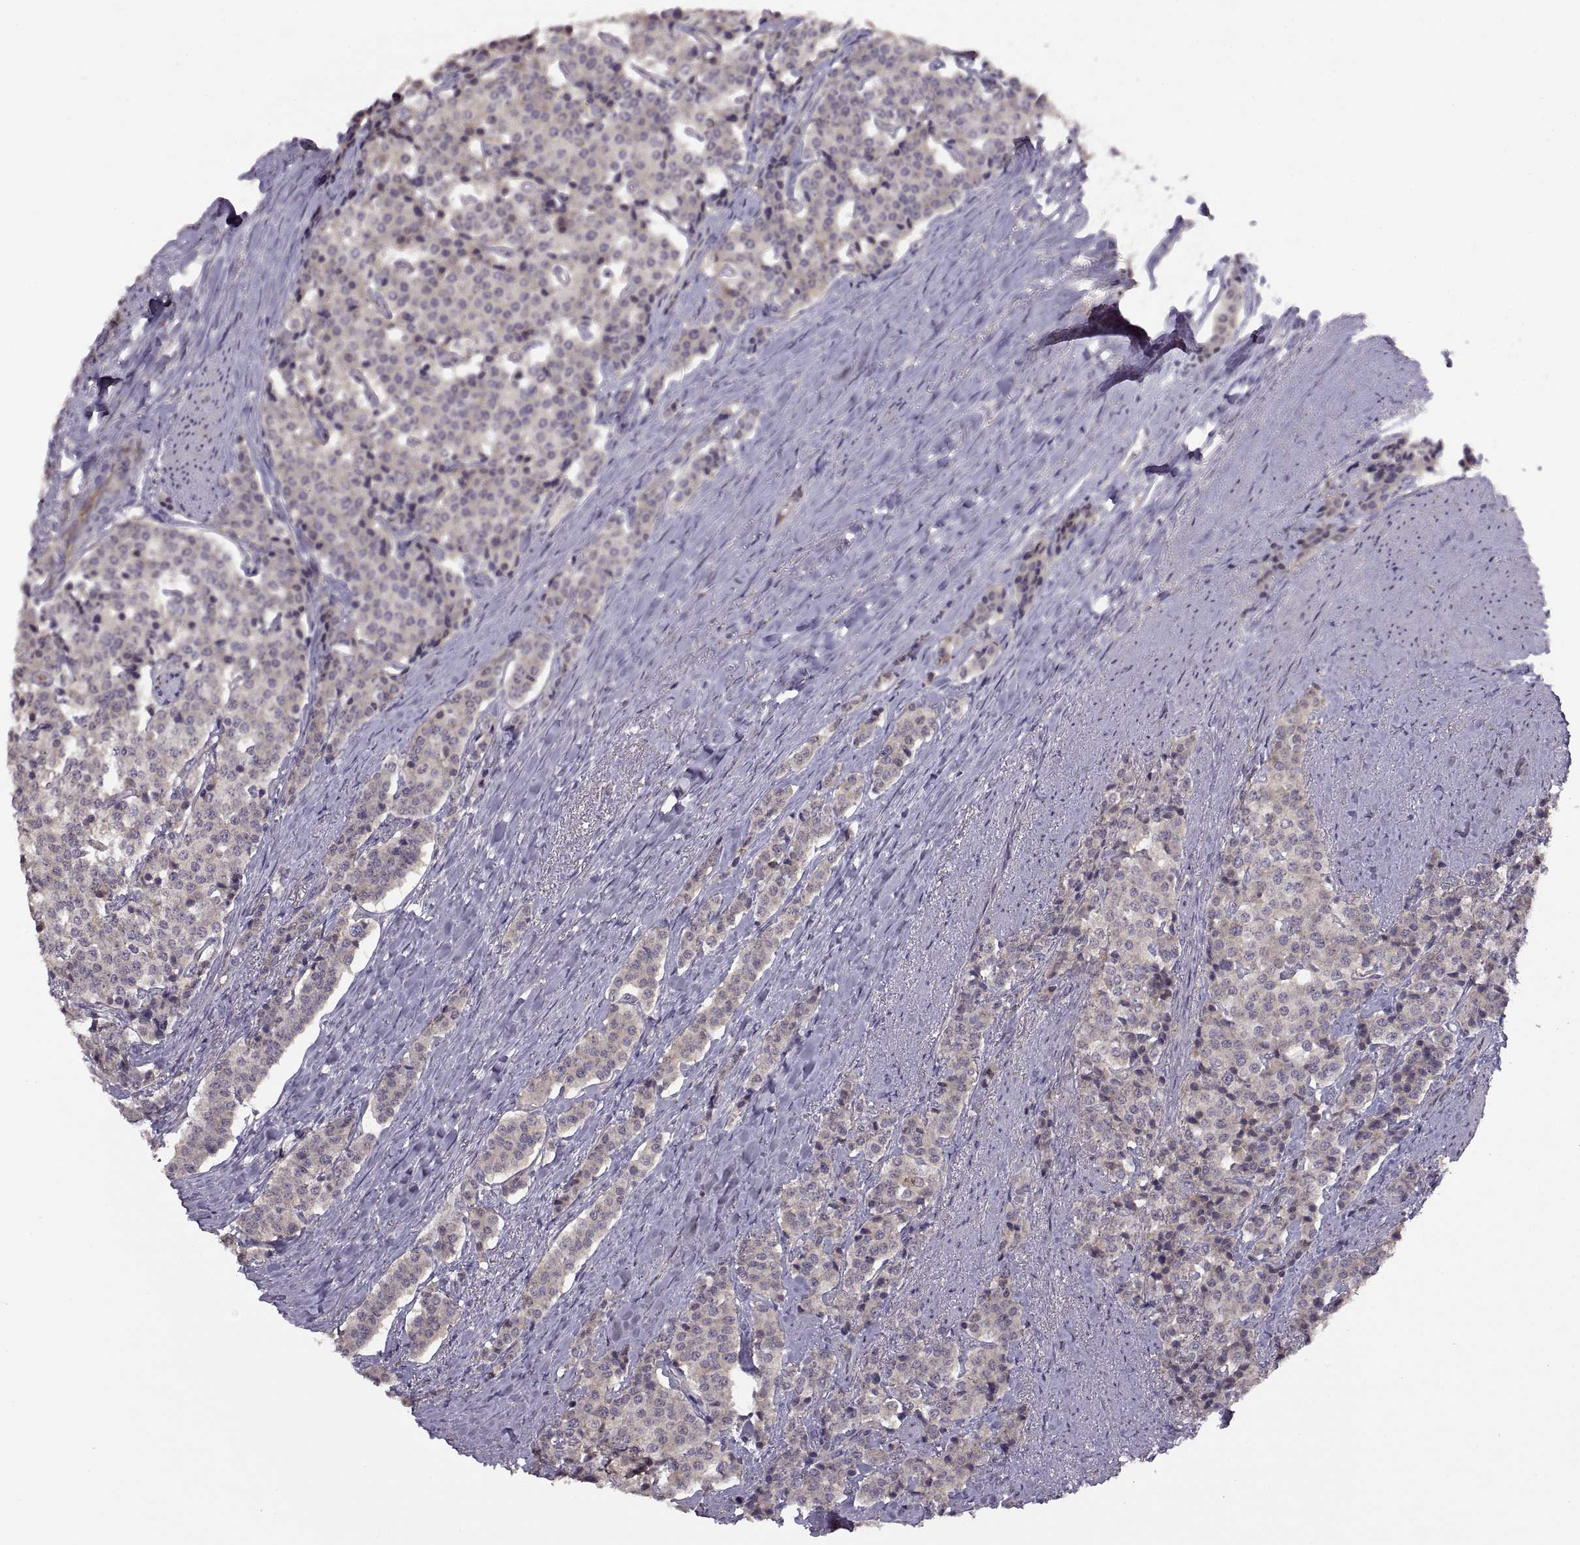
{"staining": {"intensity": "negative", "quantity": "none", "location": "none"}, "tissue": "carcinoid", "cell_type": "Tumor cells", "image_type": "cancer", "snomed": [{"axis": "morphology", "description": "Carcinoid, malignant, NOS"}, {"axis": "topography", "description": "Small intestine"}], "caption": "Immunohistochemistry (IHC) of carcinoid shows no expression in tumor cells.", "gene": "NMNAT2", "patient": {"sex": "female", "age": 58}}